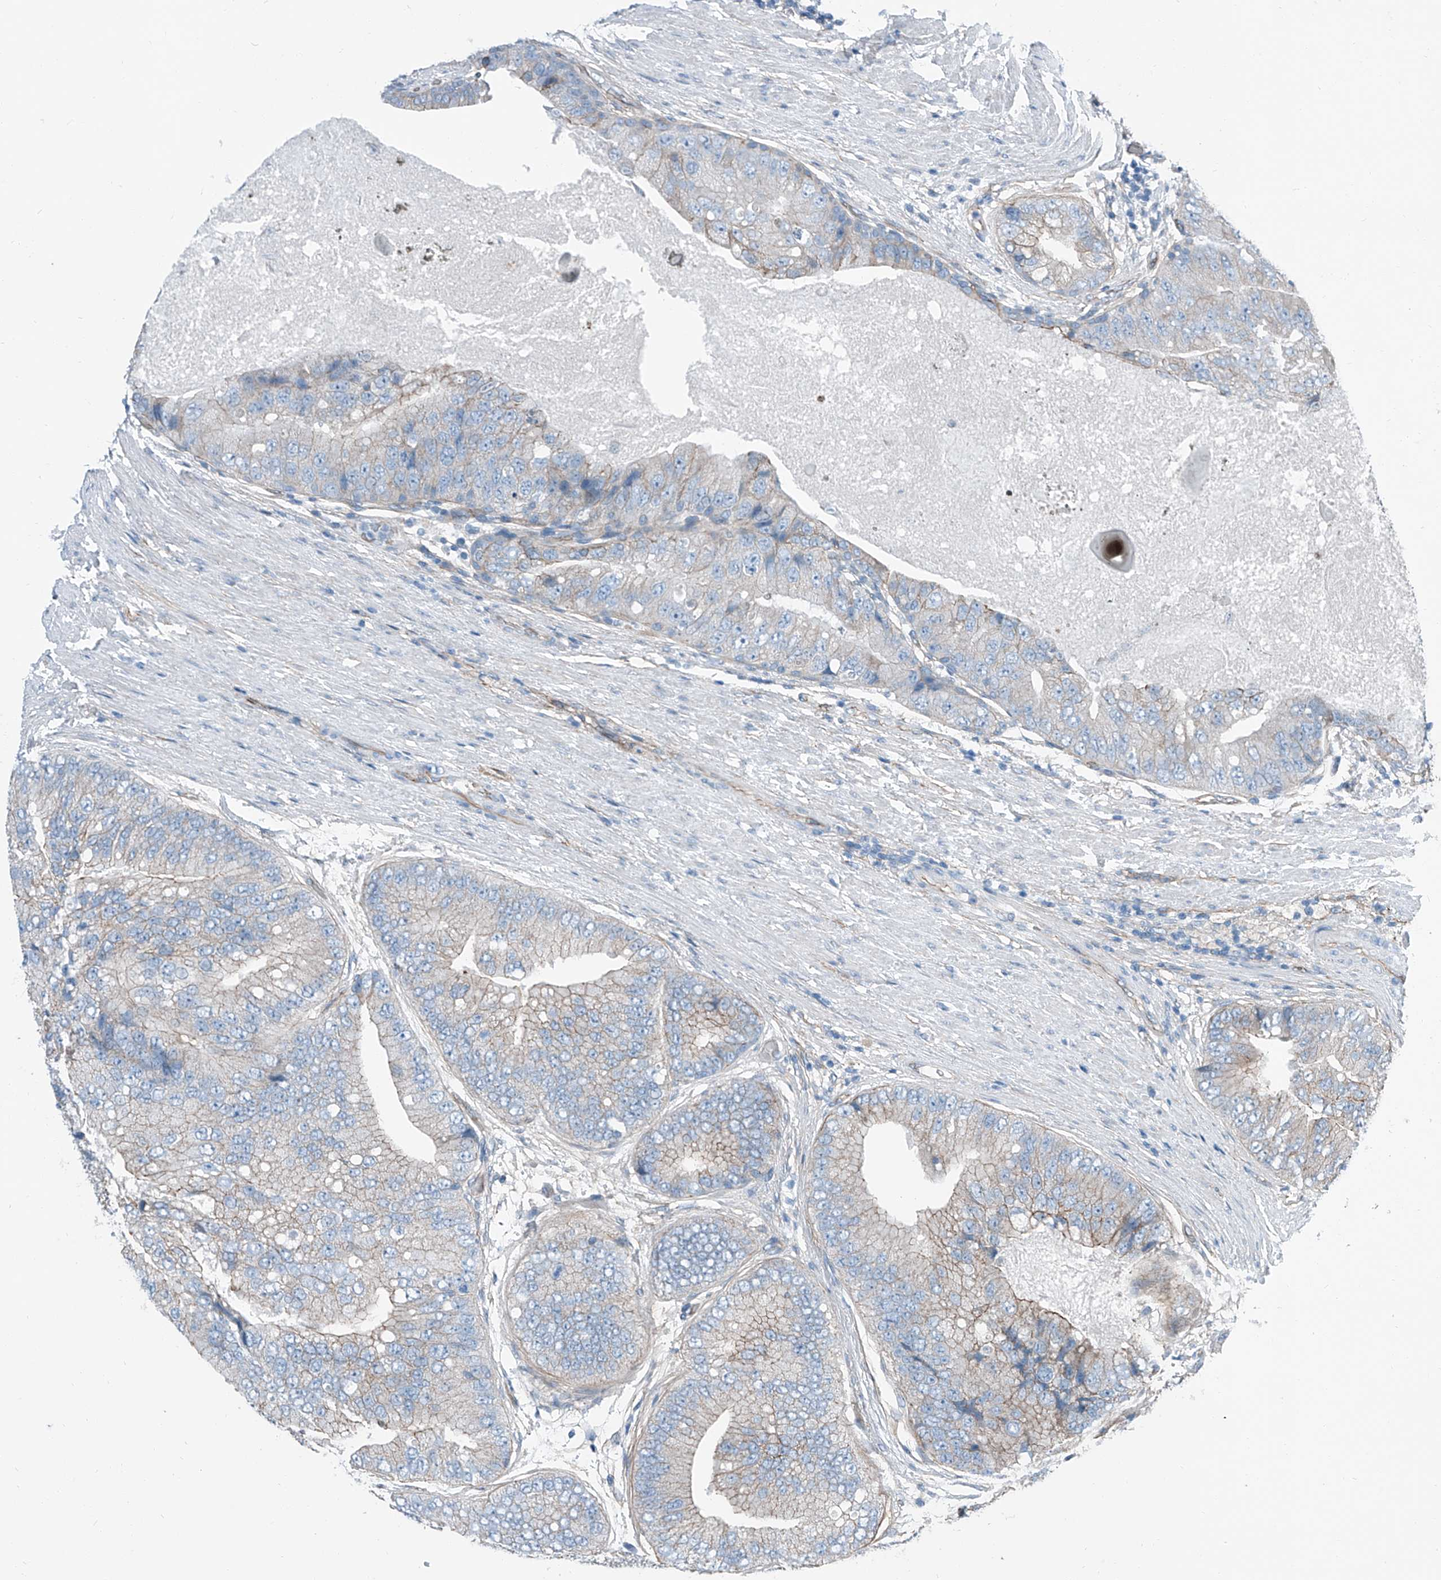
{"staining": {"intensity": "weak", "quantity": "25%-75%", "location": "cytoplasmic/membranous"}, "tissue": "prostate cancer", "cell_type": "Tumor cells", "image_type": "cancer", "snomed": [{"axis": "morphology", "description": "Adenocarcinoma, High grade"}, {"axis": "topography", "description": "Prostate"}], "caption": "IHC micrograph of neoplastic tissue: prostate cancer (adenocarcinoma (high-grade)) stained using immunohistochemistry (IHC) displays low levels of weak protein expression localized specifically in the cytoplasmic/membranous of tumor cells, appearing as a cytoplasmic/membranous brown color.", "gene": "THEMIS2", "patient": {"sex": "male", "age": 70}}